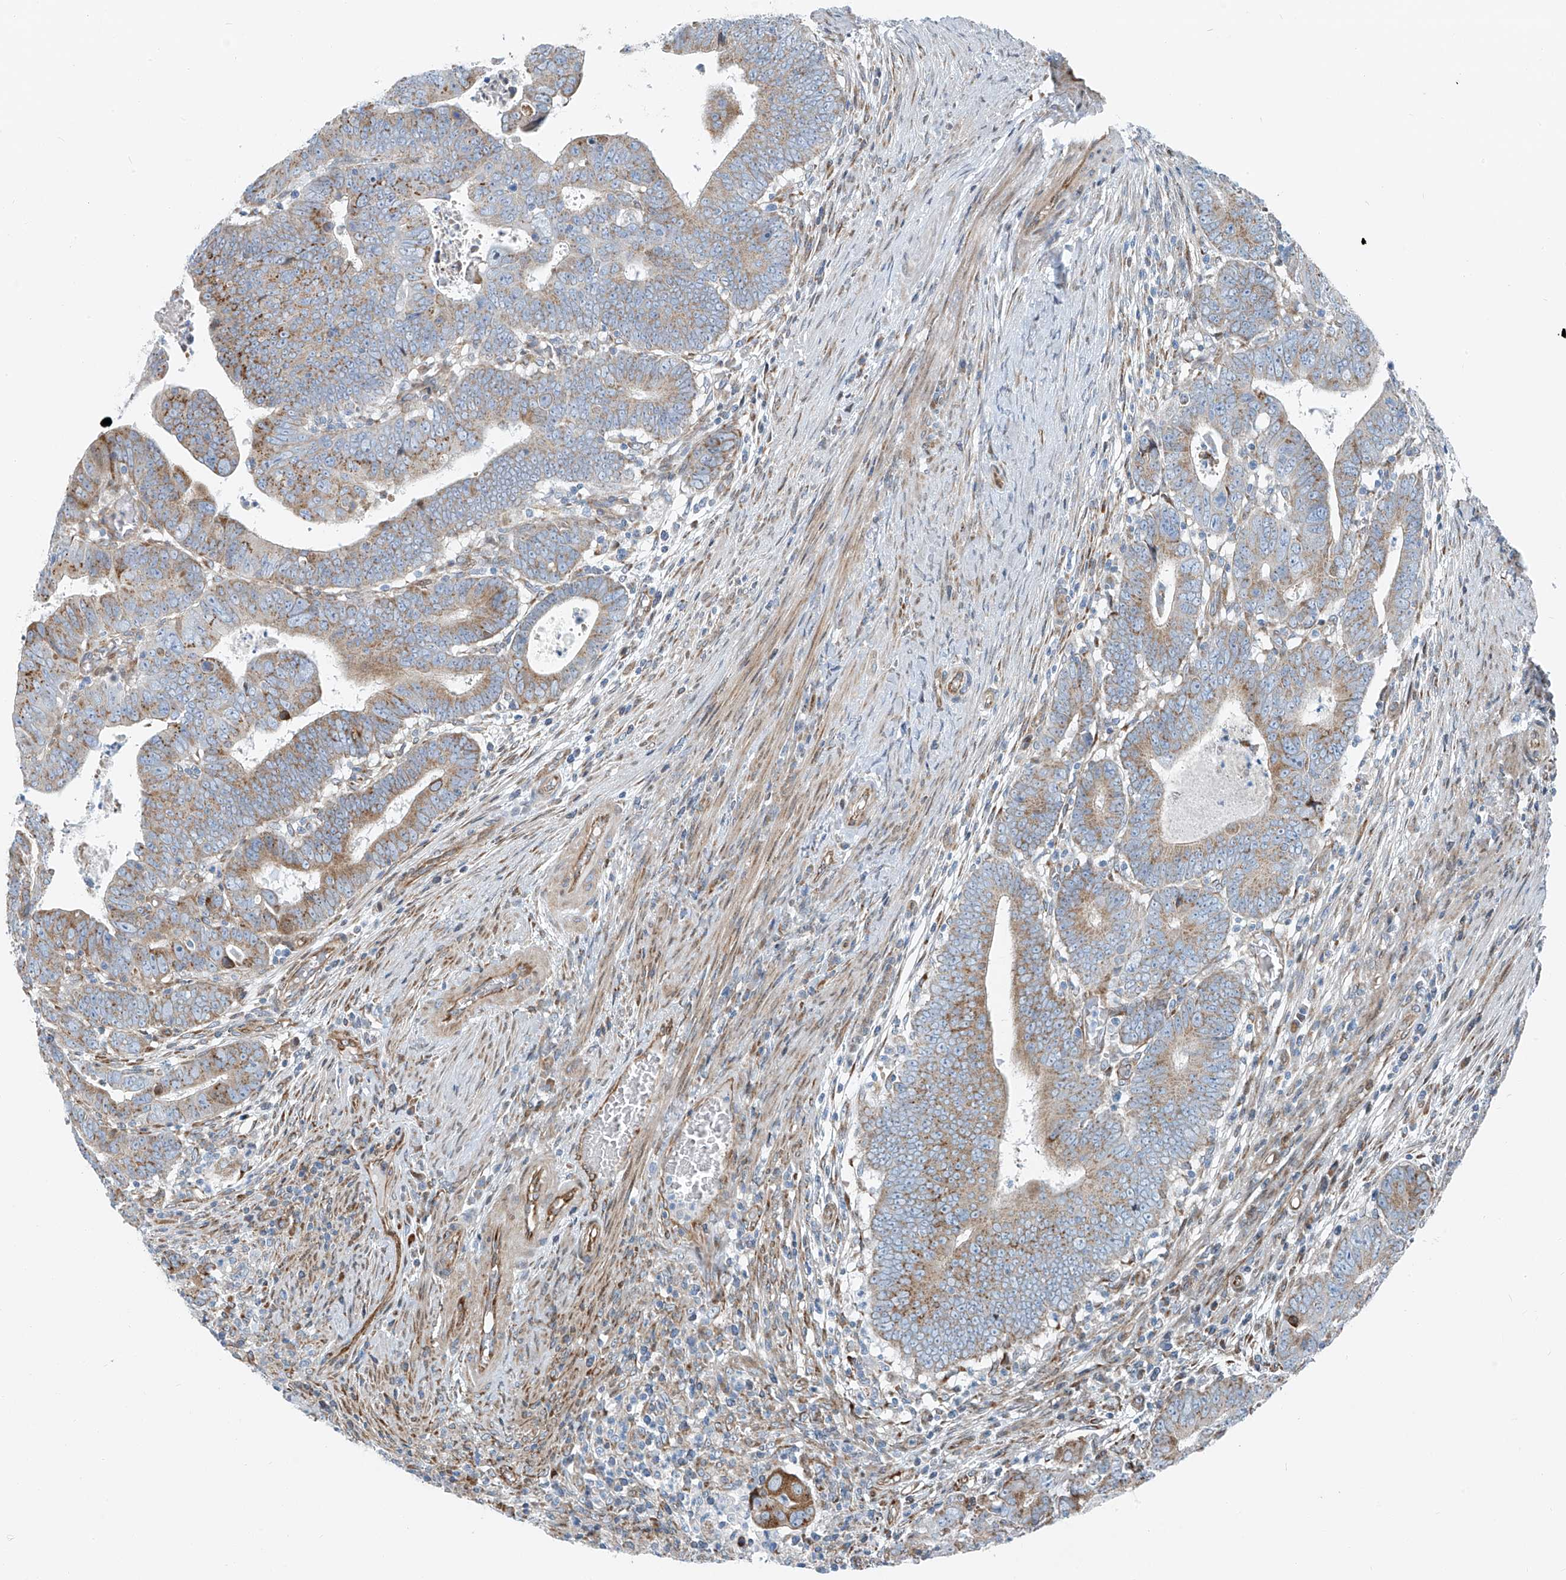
{"staining": {"intensity": "moderate", "quantity": "<25%", "location": "cytoplasmic/membranous"}, "tissue": "colorectal cancer", "cell_type": "Tumor cells", "image_type": "cancer", "snomed": [{"axis": "morphology", "description": "Normal tissue, NOS"}, {"axis": "morphology", "description": "Adenocarcinoma, NOS"}, {"axis": "topography", "description": "Rectum"}], "caption": "Protein staining of colorectal adenocarcinoma tissue demonstrates moderate cytoplasmic/membranous staining in approximately <25% of tumor cells.", "gene": "HIC2", "patient": {"sex": "female", "age": 65}}